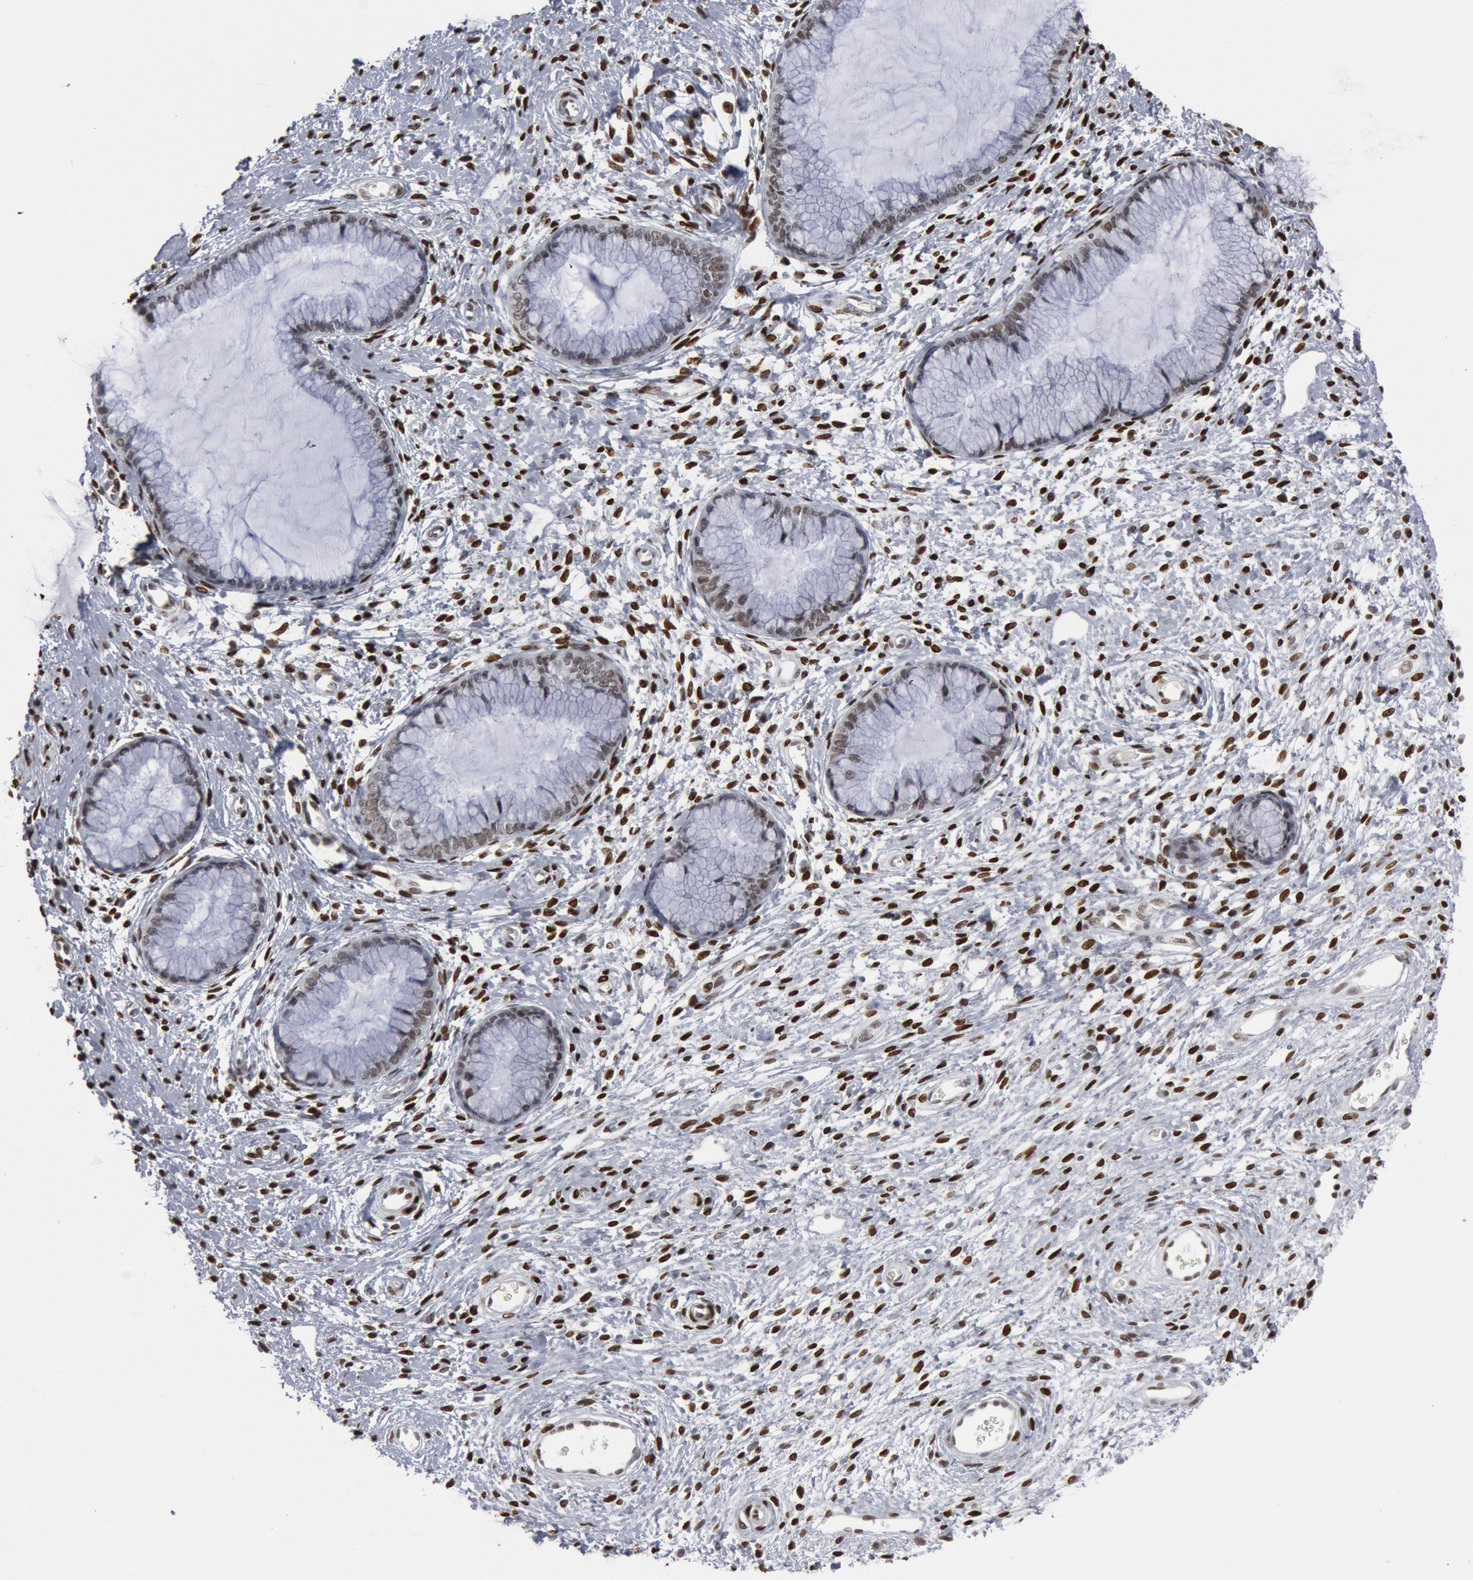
{"staining": {"intensity": "weak", "quantity": "<25%", "location": "nuclear"}, "tissue": "cervix", "cell_type": "Glandular cells", "image_type": "normal", "snomed": [{"axis": "morphology", "description": "Normal tissue, NOS"}, {"axis": "topography", "description": "Cervix"}], "caption": "Immunohistochemistry (IHC) photomicrograph of unremarkable cervix: human cervix stained with DAB shows no significant protein positivity in glandular cells. The staining was performed using DAB to visualize the protein expression in brown, while the nuclei were stained in blue with hematoxylin (Magnification: 20x).", "gene": "MECP2", "patient": {"sex": "female", "age": 27}}